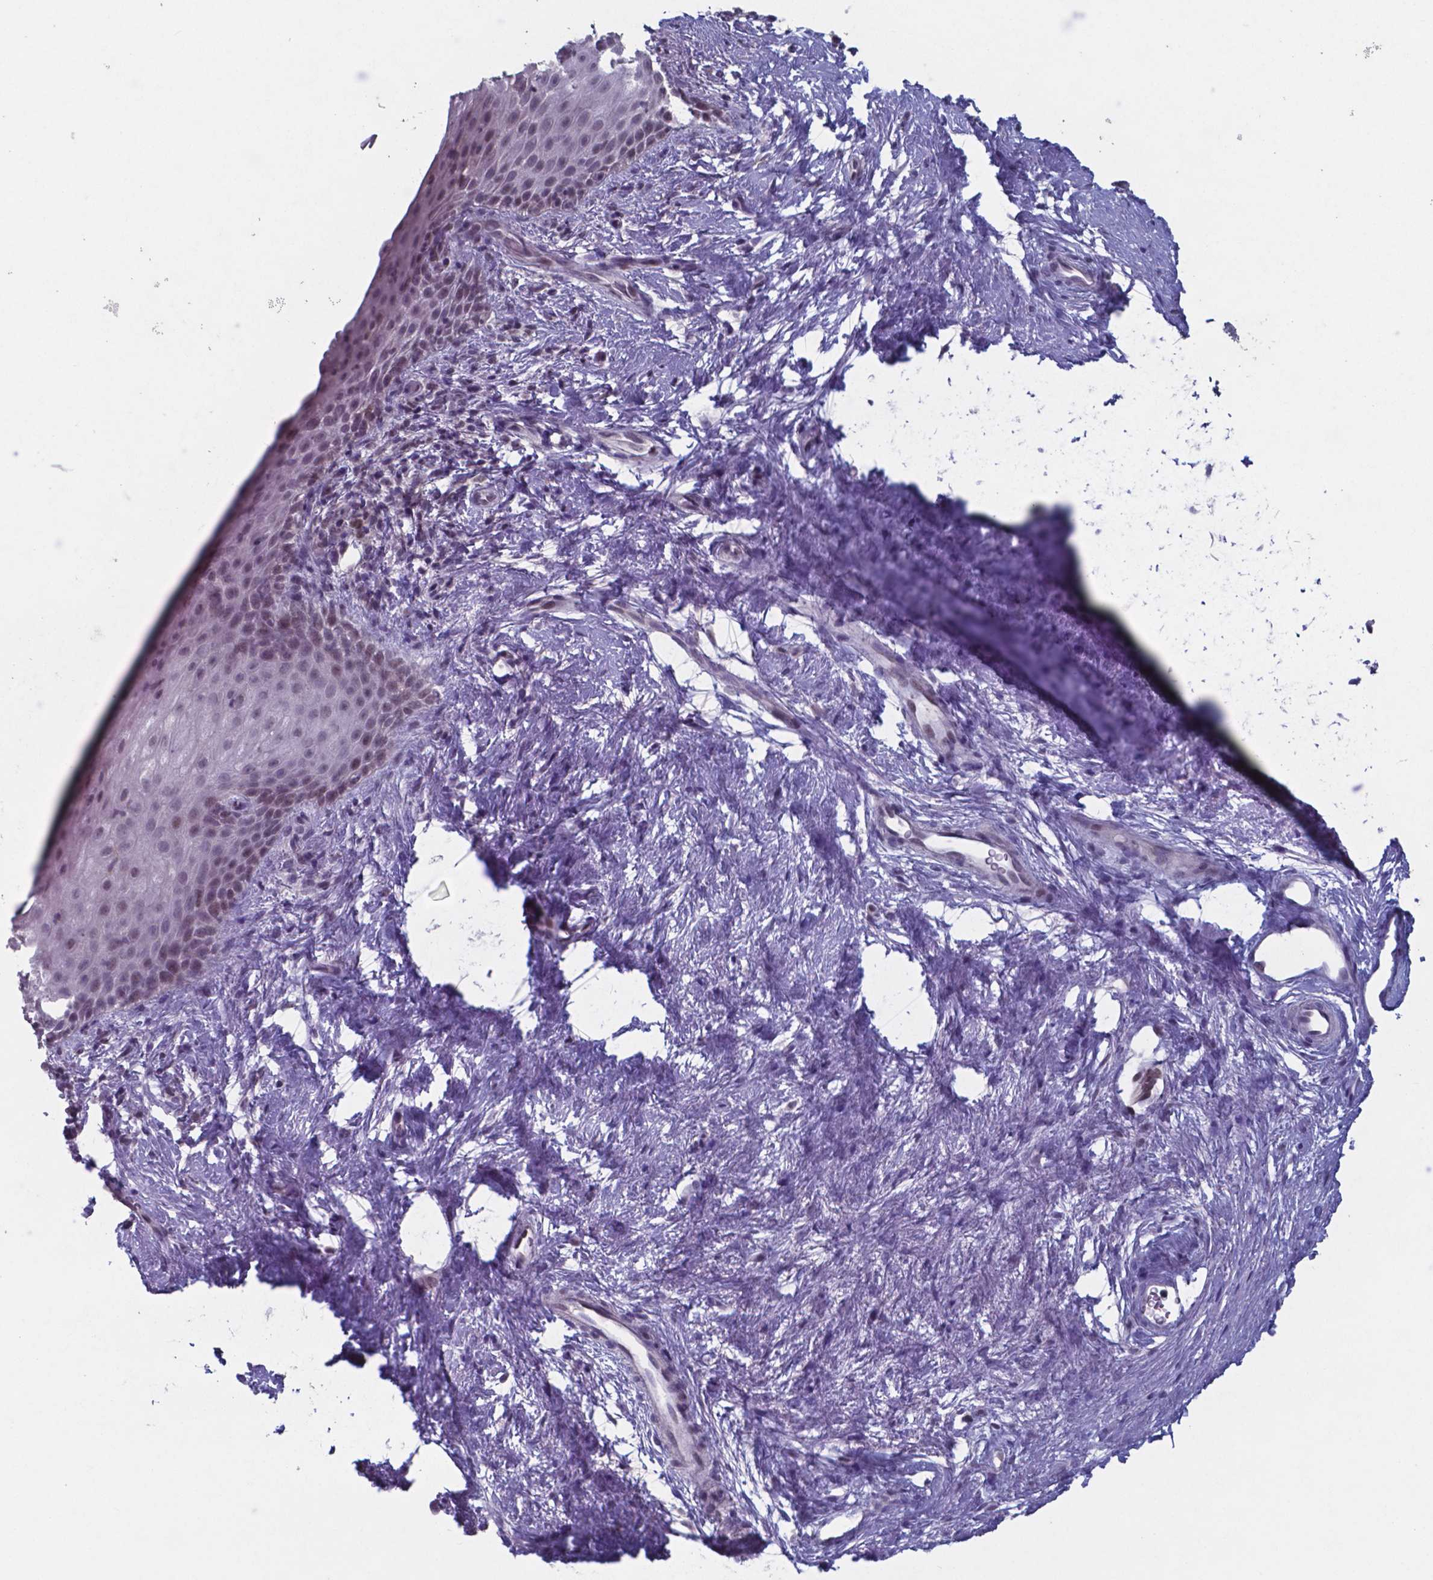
{"staining": {"intensity": "weak", "quantity": "<25%", "location": "nuclear"}, "tissue": "skin", "cell_type": "Epidermal cells", "image_type": "normal", "snomed": [{"axis": "morphology", "description": "Normal tissue, NOS"}, {"axis": "topography", "description": "Anal"}], "caption": "IHC image of normal skin: human skin stained with DAB (3,3'-diaminobenzidine) shows no significant protein staining in epidermal cells.", "gene": "TDP2", "patient": {"sex": "female", "age": 46}}